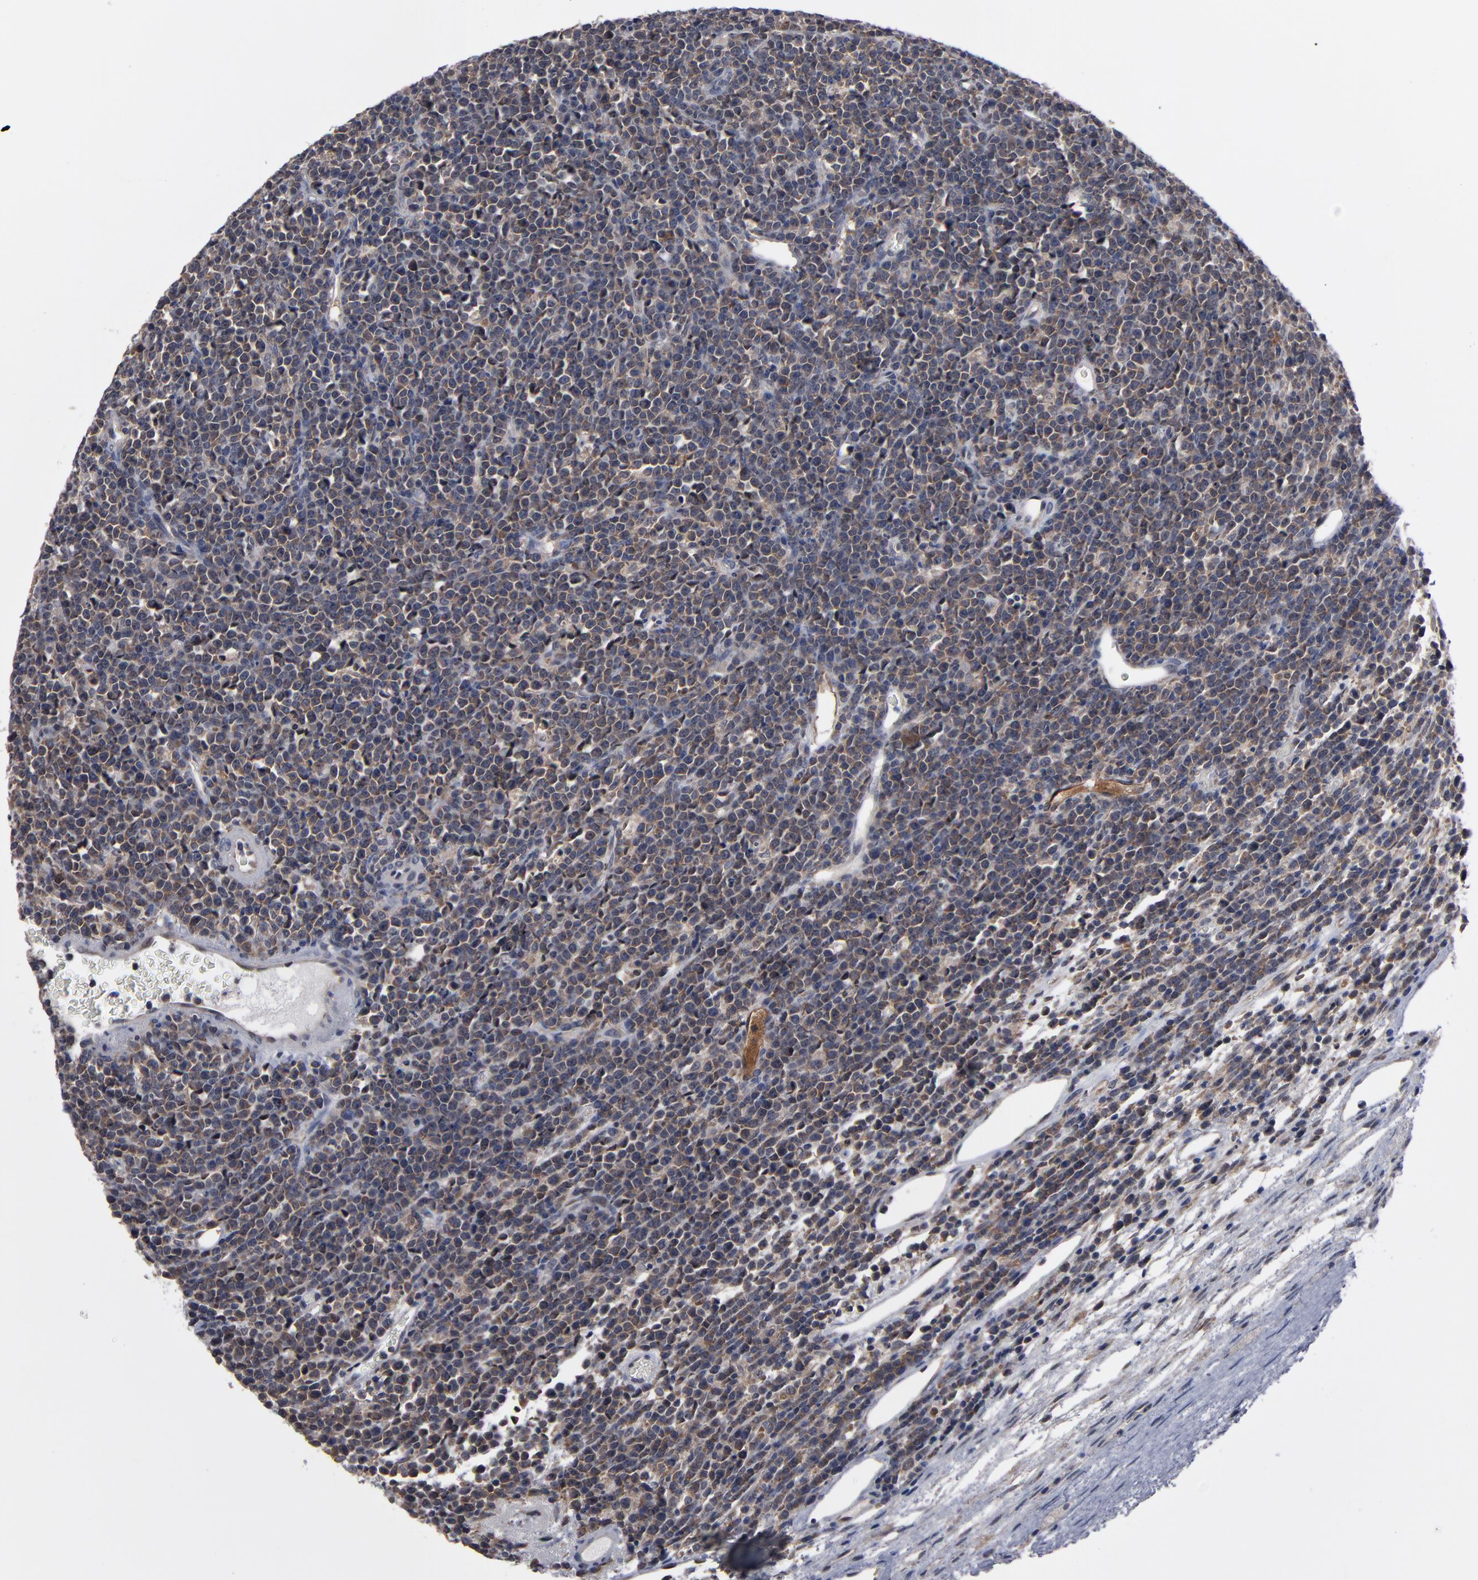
{"staining": {"intensity": "moderate", "quantity": ">75%", "location": "cytoplasmic/membranous"}, "tissue": "lymphoma", "cell_type": "Tumor cells", "image_type": "cancer", "snomed": [{"axis": "morphology", "description": "Malignant lymphoma, non-Hodgkin's type, High grade"}, {"axis": "topography", "description": "Ovary"}], "caption": "Protein staining of malignant lymphoma, non-Hodgkin's type (high-grade) tissue reveals moderate cytoplasmic/membranous expression in approximately >75% of tumor cells. (IHC, brightfield microscopy, high magnification).", "gene": "ALG13", "patient": {"sex": "female", "age": 56}}